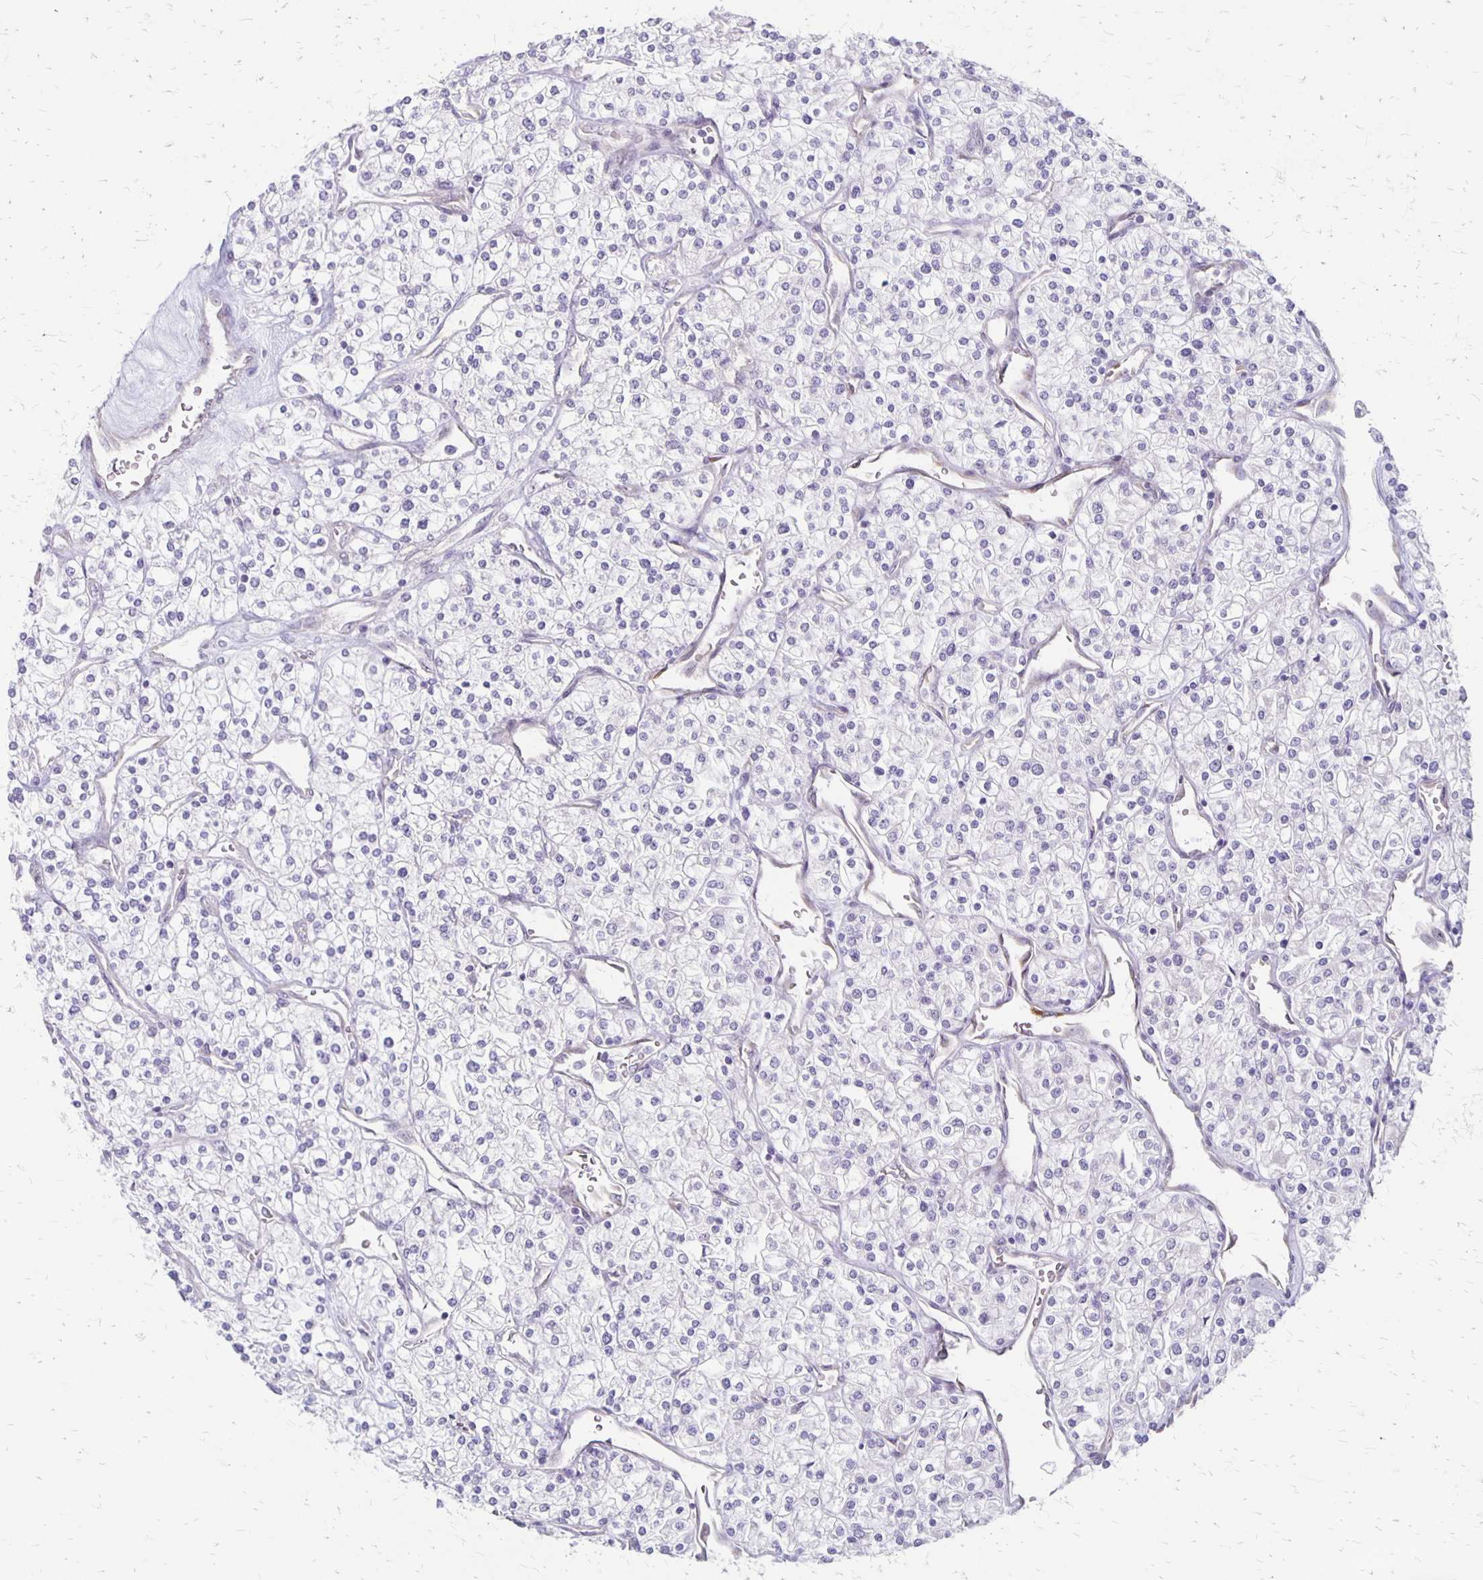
{"staining": {"intensity": "negative", "quantity": "none", "location": "none"}, "tissue": "renal cancer", "cell_type": "Tumor cells", "image_type": "cancer", "snomed": [{"axis": "morphology", "description": "Adenocarcinoma, NOS"}, {"axis": "topography", "description": "Kidney"}], "caption": "Immunohistochemistry (IHC) of human adenocarcinoma (renal) reveals no expression in tumor cells.", "gene": "HOMER1", "patient": {"sex": "male", "age": 80}}